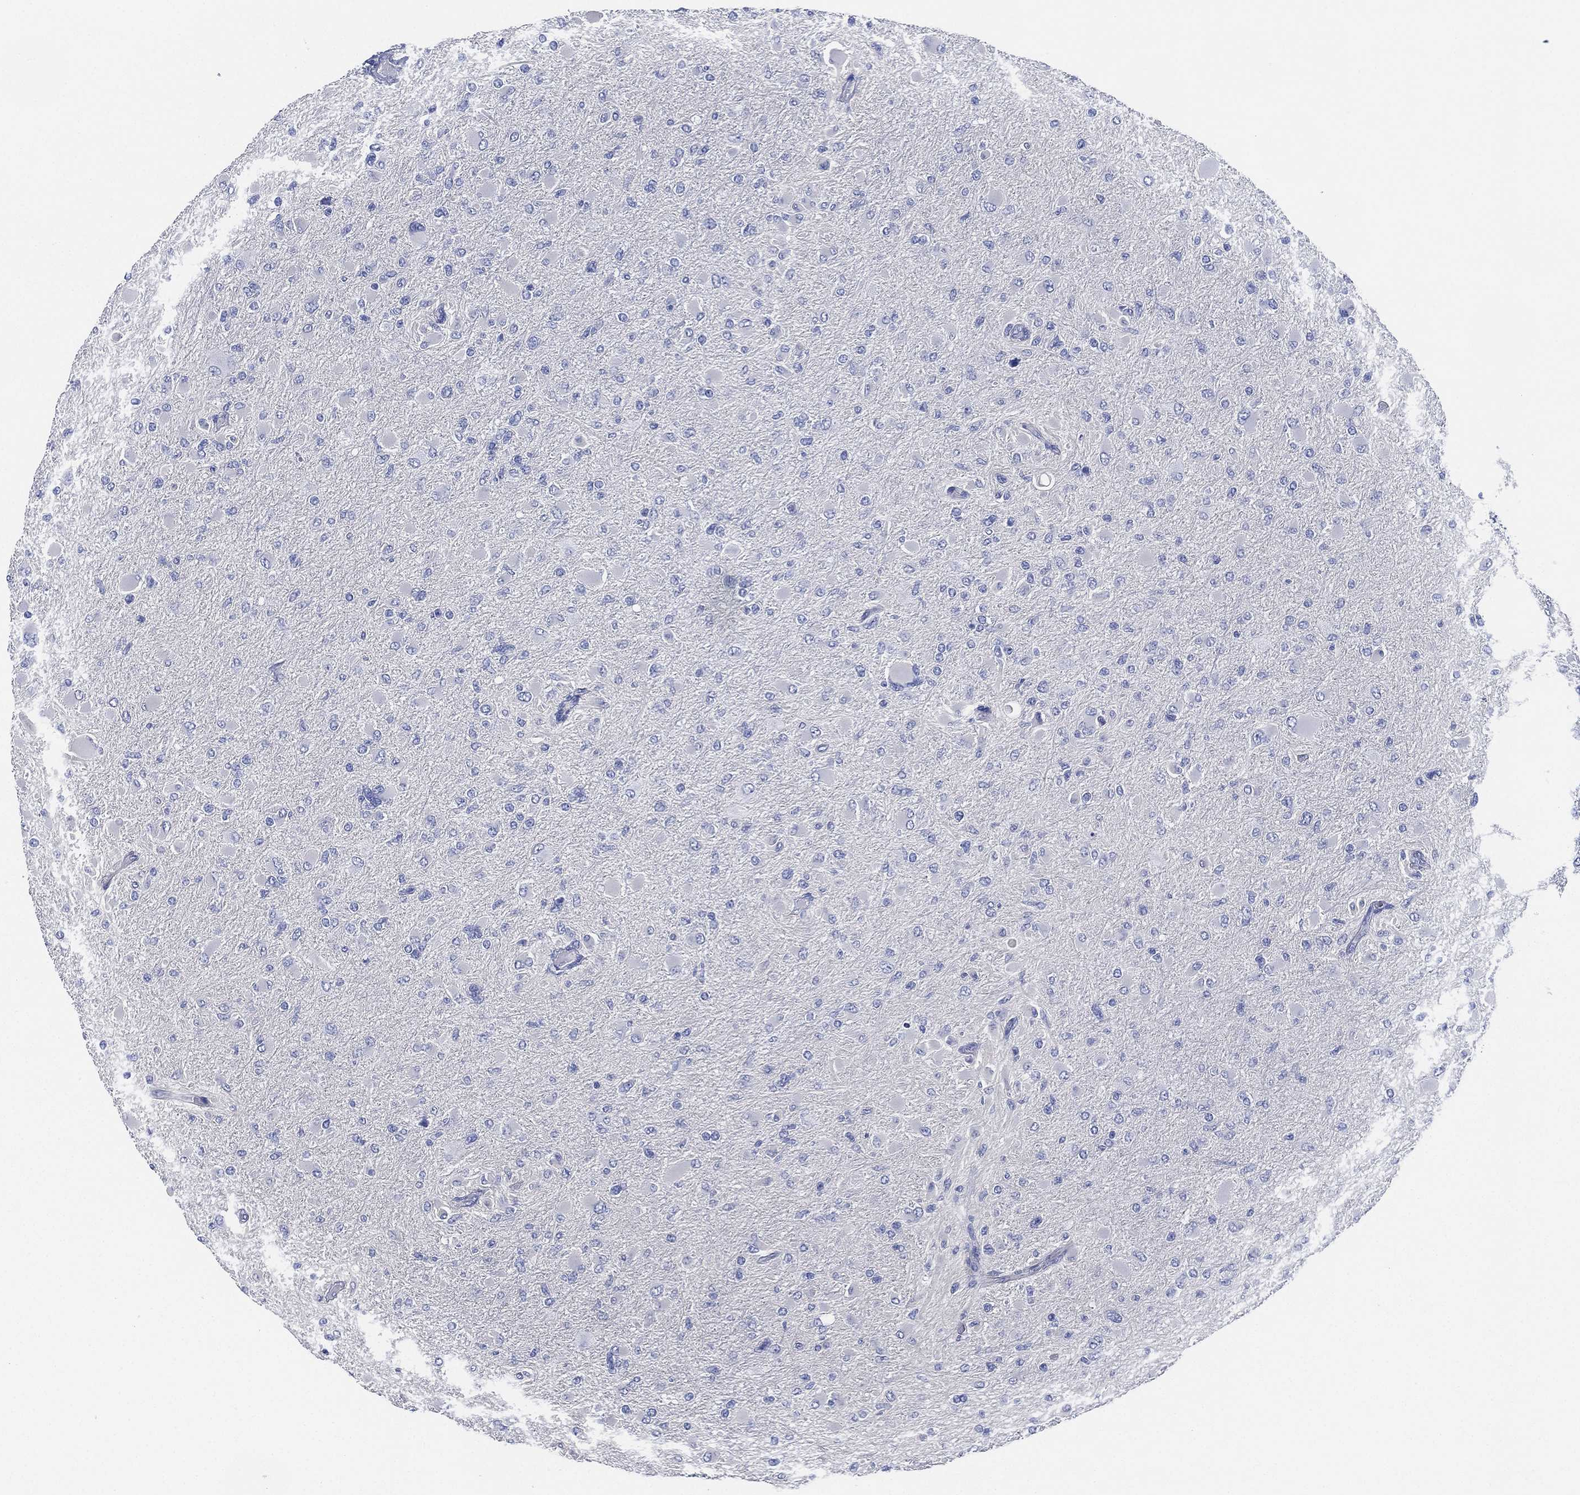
{"staining": {"intensity": "negative", "quantity": "none", "location": "none"}, "tissue": "glioma", "cell_type": "Tumor cells", "image_type": "cancer", "snomed": [{"axis": "morphology", "description": "Glioma, malignant, High grade"}, {"axis": "topography", "description": "Cerebral cortex"}], "caption": "Tumor cells are negative for brown protein staining in malignant glioma (high-grade).", "gene": "CCDC70", "patient": {"sex": "female", "age": 36}}